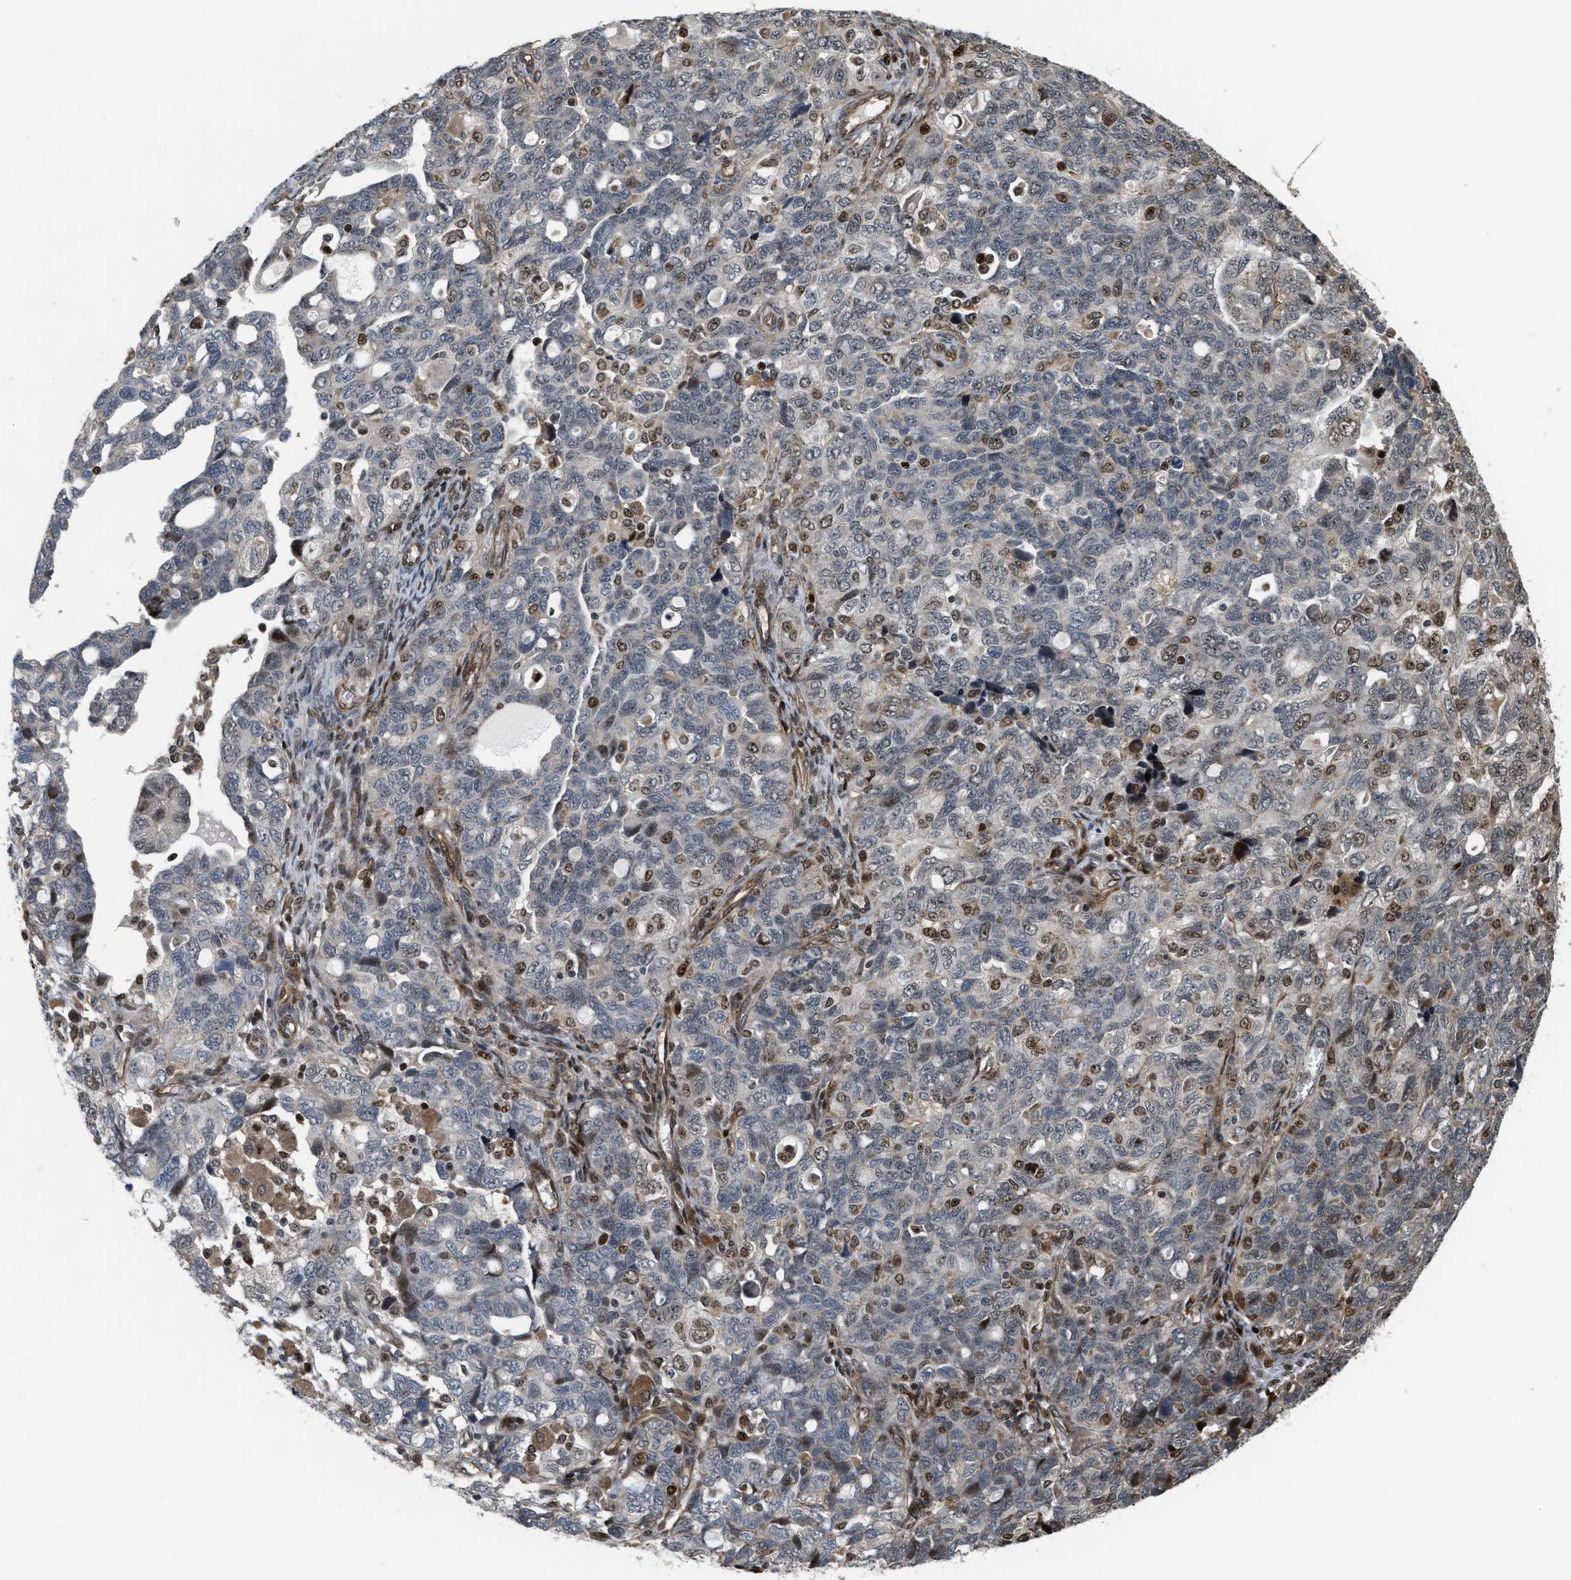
{"staining": {"intensity": "moderate", "quantity": "<25%", "location": "nuclear"}, "tissue": "ovarian cancer", "cell_type": "Tumor cells", "image_type": "cancer", "snomed": [{"axis": "morphology", "description": "Carcinoma, NOS"}, {"axis": "morphology", "description": "Cystadenocarcinoma, serous, NOS"}, {"axis": "topography", "description": "Ovary"}], "caption": "High-power microscopy captured an immunohistochemistry (IHC) image of ovarian cancer (carcinoma), revealing moderate nuclear expression in approximately <25% of tumor cells. The staining is performed using DAB brown chromogen to label protein expression. The nuclei are counter-stained blue using hematoxylin.", "gene": "LTA4H", "patient": {"sex": "female", "age": 69}}